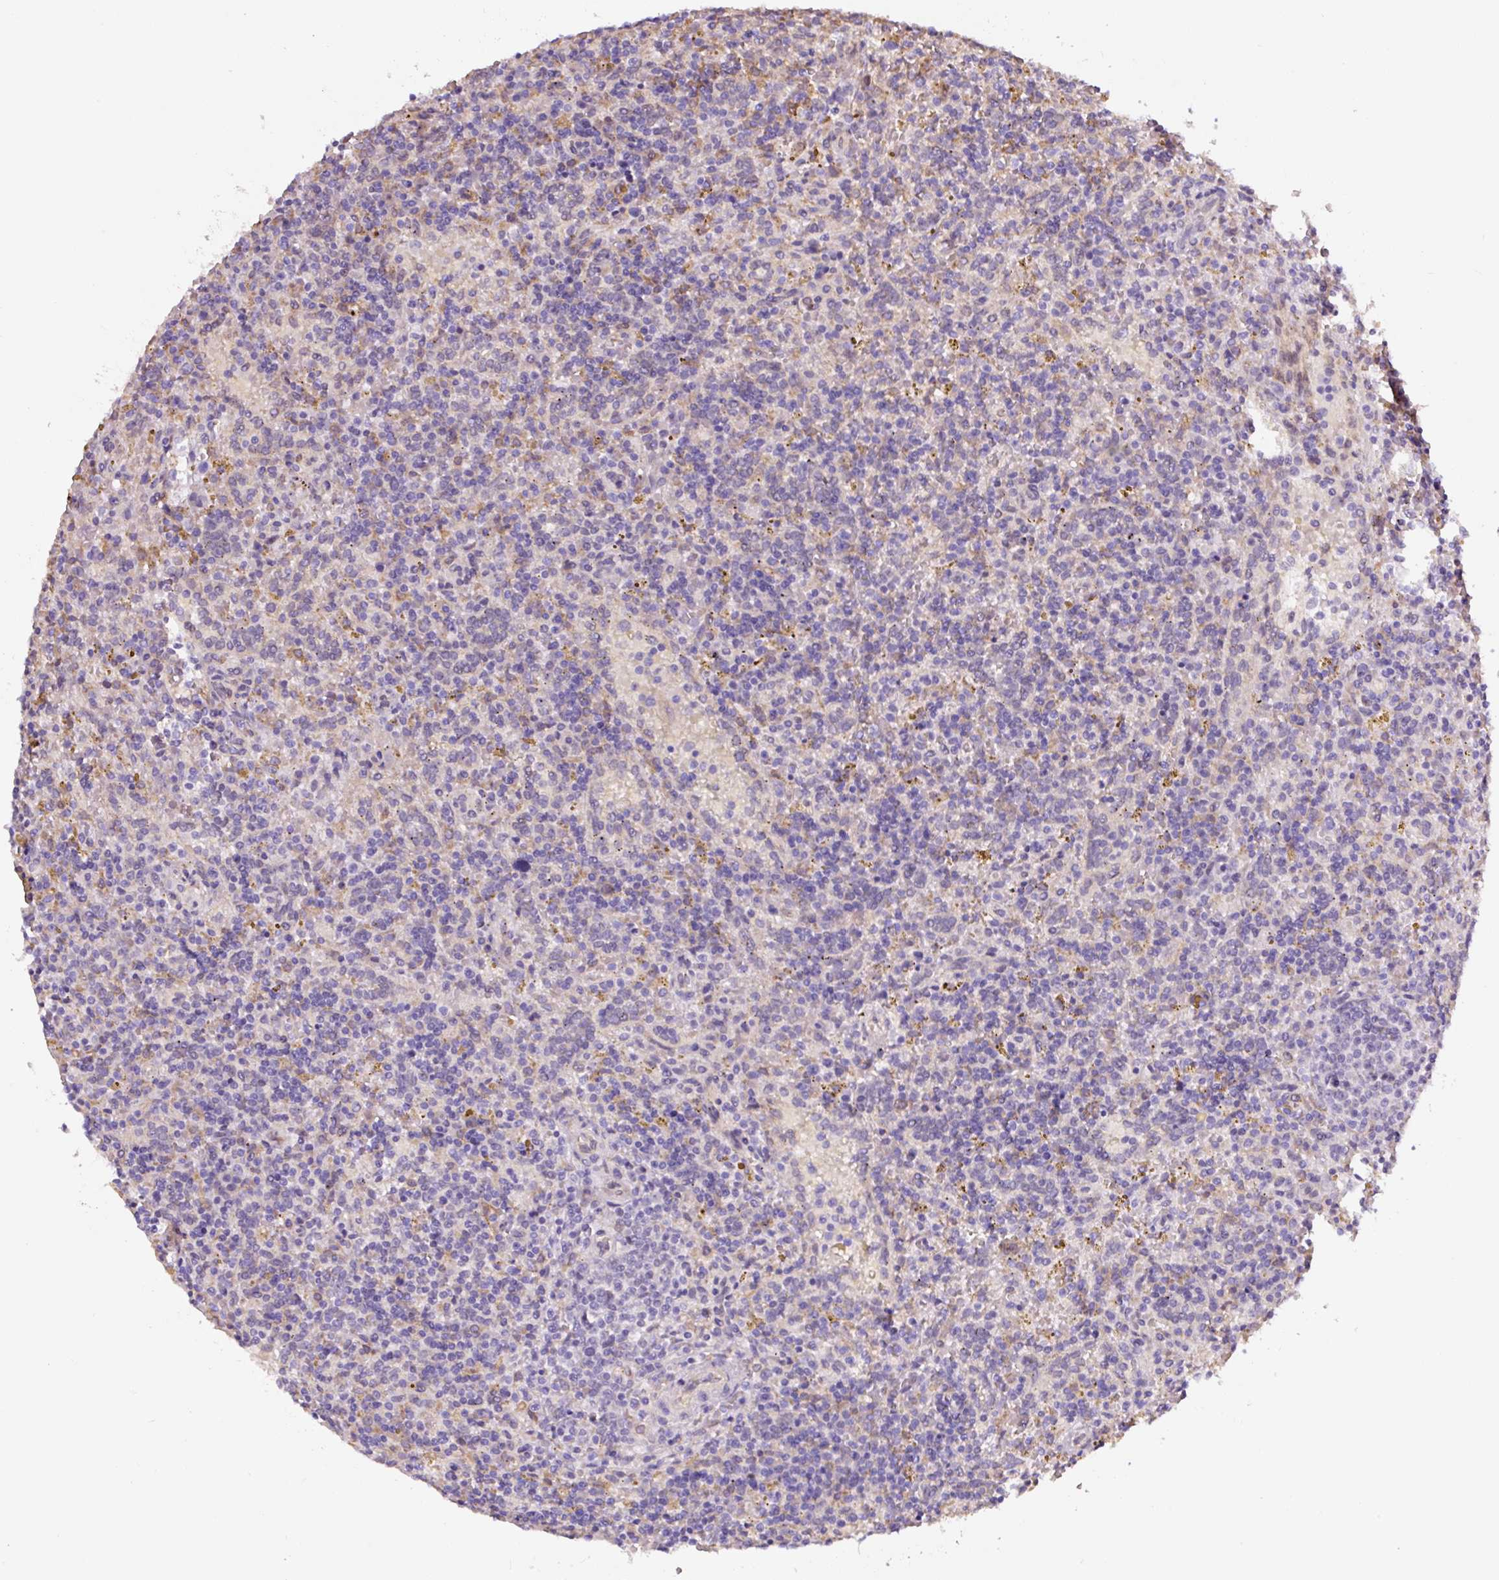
{"staining": {"intensity": "negative", "quantity": "none", "location": "none"}, "tissue": "lymphoma", "cell_type": "Tumor cells", "image_type": "cancer", "snomed": [{"axis": "morphology", "description": "Malignant lymphoma, non-Hodgkin's type, Low grade"}, {"axis": "topography", "description": "Spleen"}], "caption": "This is an immunohistochemistry (IHC) image of human low-grade malignant lymphoma, non-Hodgkin's type. There is no staining in tumor cells.", "gene": "ASRGL1", "patient": {"sex": "male", "age": 67}}